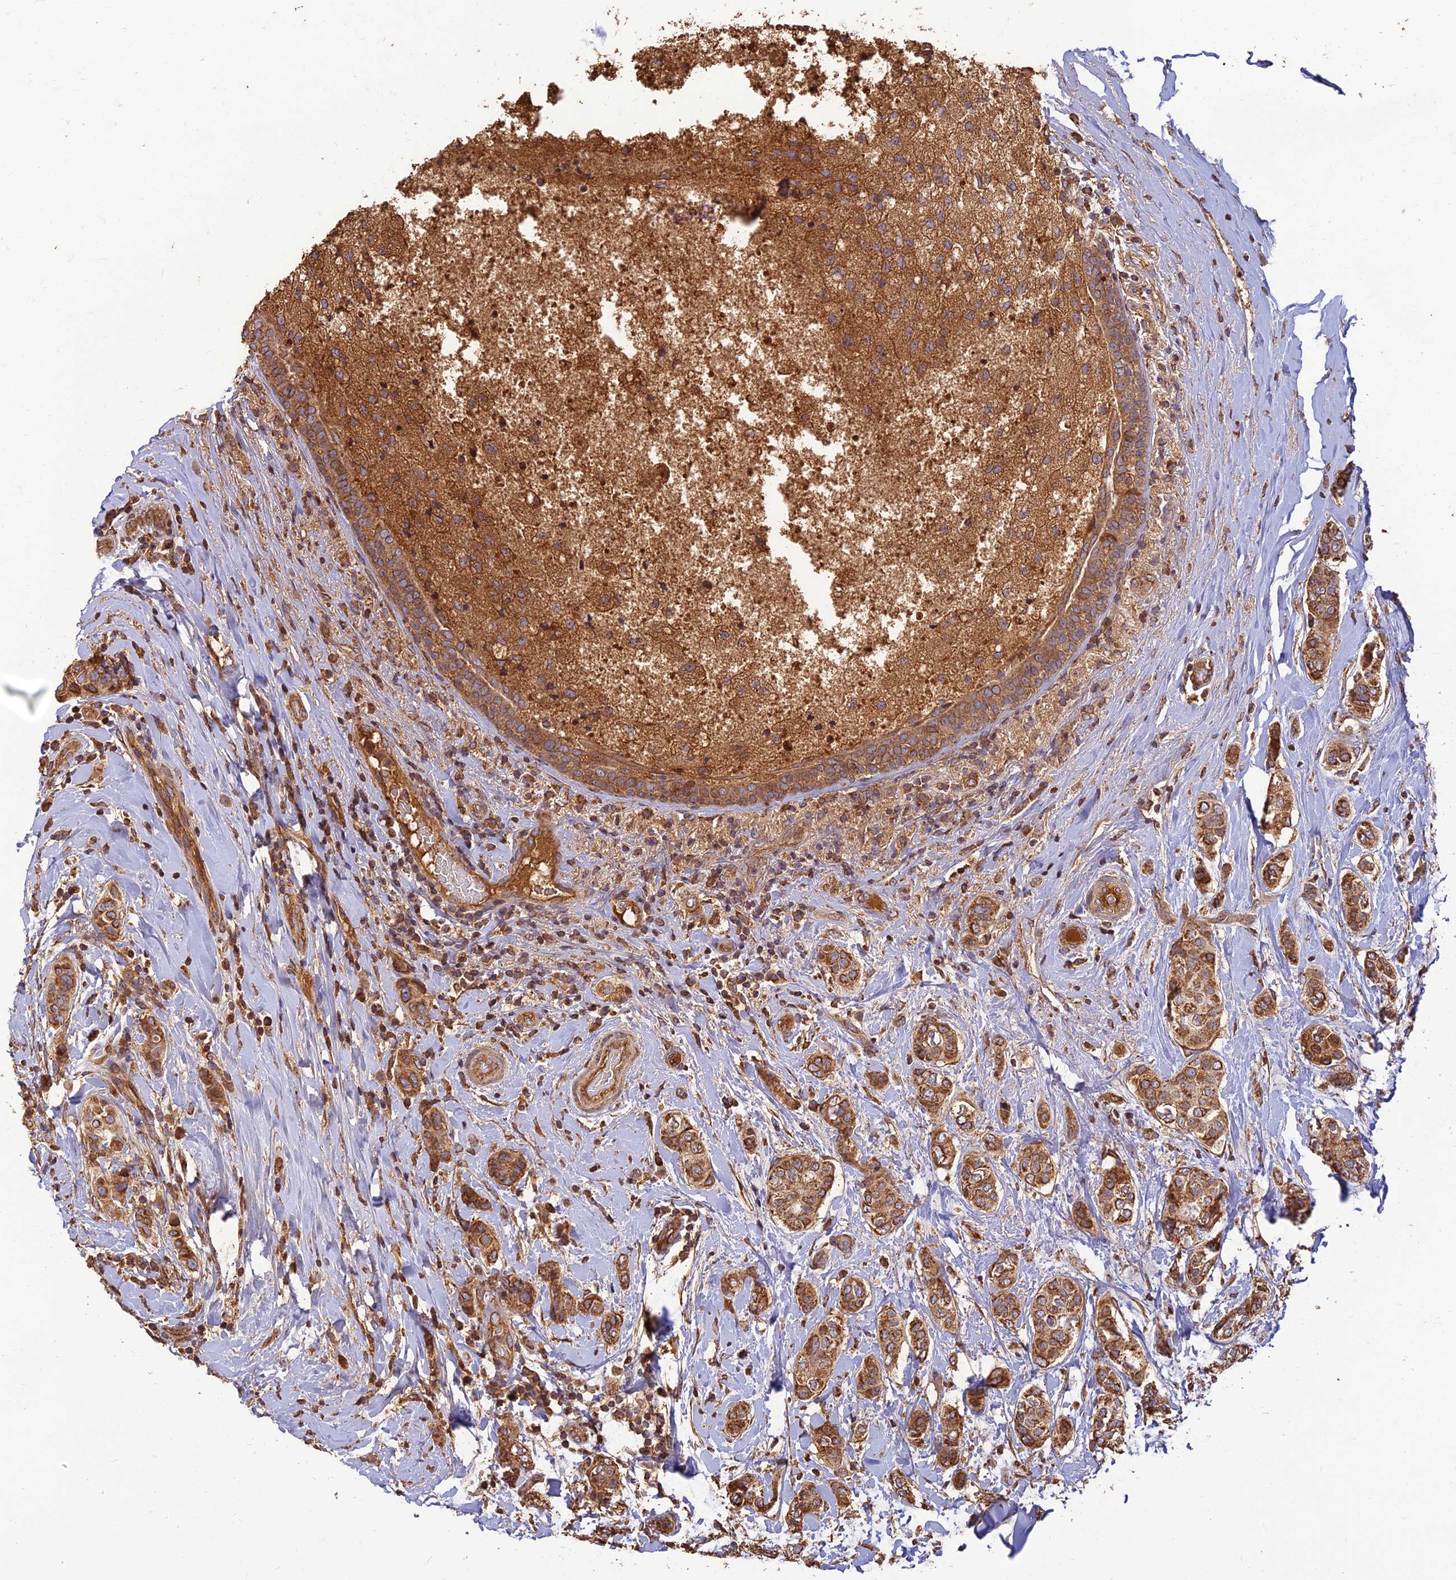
{"staining": {"intensity": "moderate", "quantity": ">75%", "location": "cytoplasmic/membranous"}, "tissue": "breast cancer", "cell_type": "Tumor cells", "image_type": "cancer", "snomed": [{"axis": "morphology", "description": "Lobular carcinoma"}, {"axis": "topography", "description": "Breast"}], "caption": "IHC photomicrograph of neoplastic tissue: breast cancer (lobular carcinoma) stained using immunohistochemistry (IHC) reveals medium levels of moderate protein expression localized specifically in the cytoplasmic/membranous of tumor cells, appearing as a cytoplasmic/membranous brown color.", "gene": "CORO1C", "patient": {"sex": "female", "age": 51}}